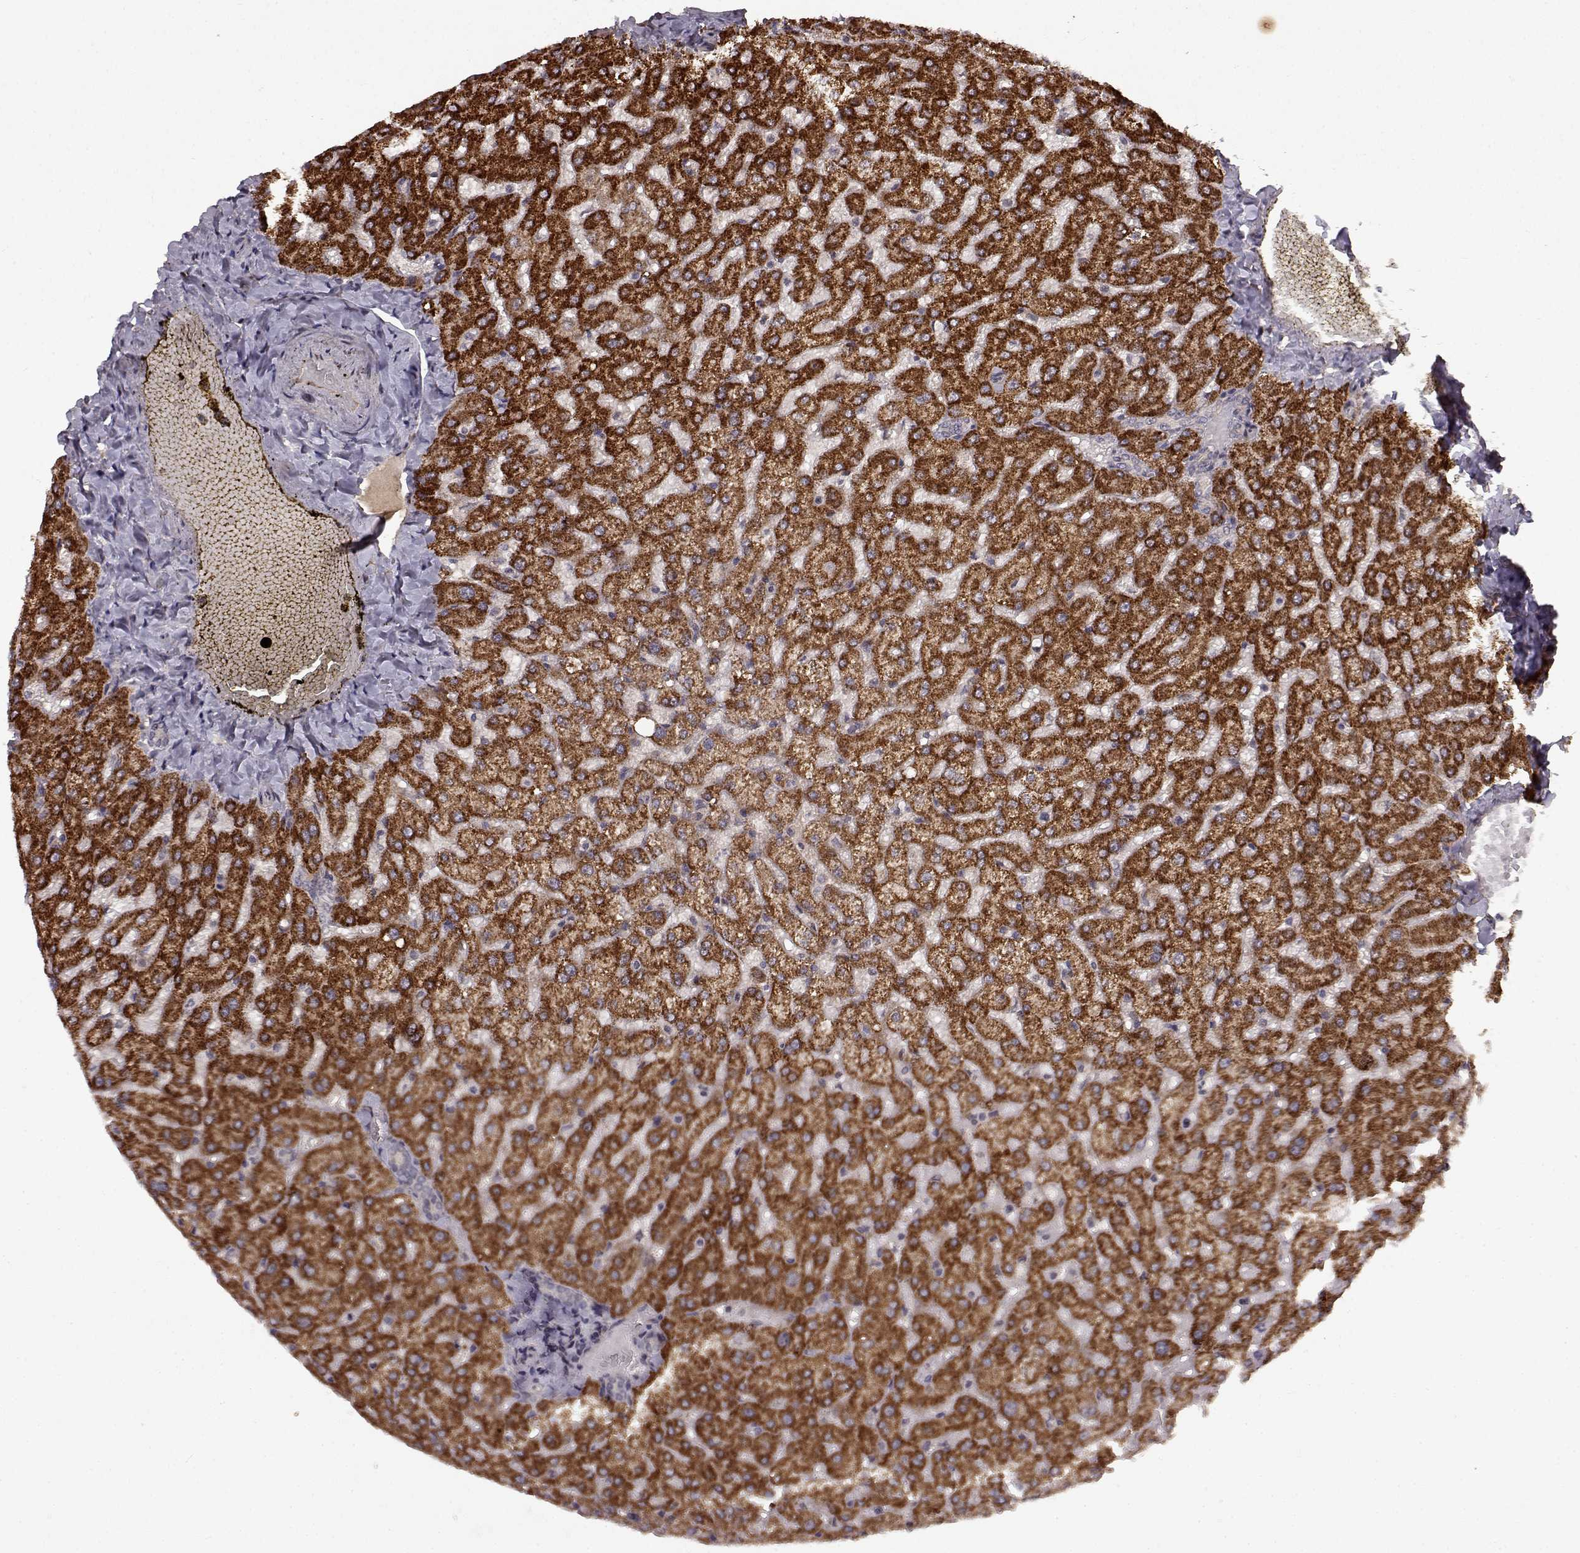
{"staining": {"intensity": "negative", "quantity": "none", "location": "none"}, "tissue": "liver", "cell_type": "Cholangiocytes", "image_type": "normal", "snomed": [{"axis": "morphology", "description": "Normal tissue, NOS"}, {"axis": "topography", "description": "Liver"}], "caption": "Cholangiocytes show no significant expression in normal liver.", "gene": "FSTL1", "patient": {"sex": "female", "age": 50}}